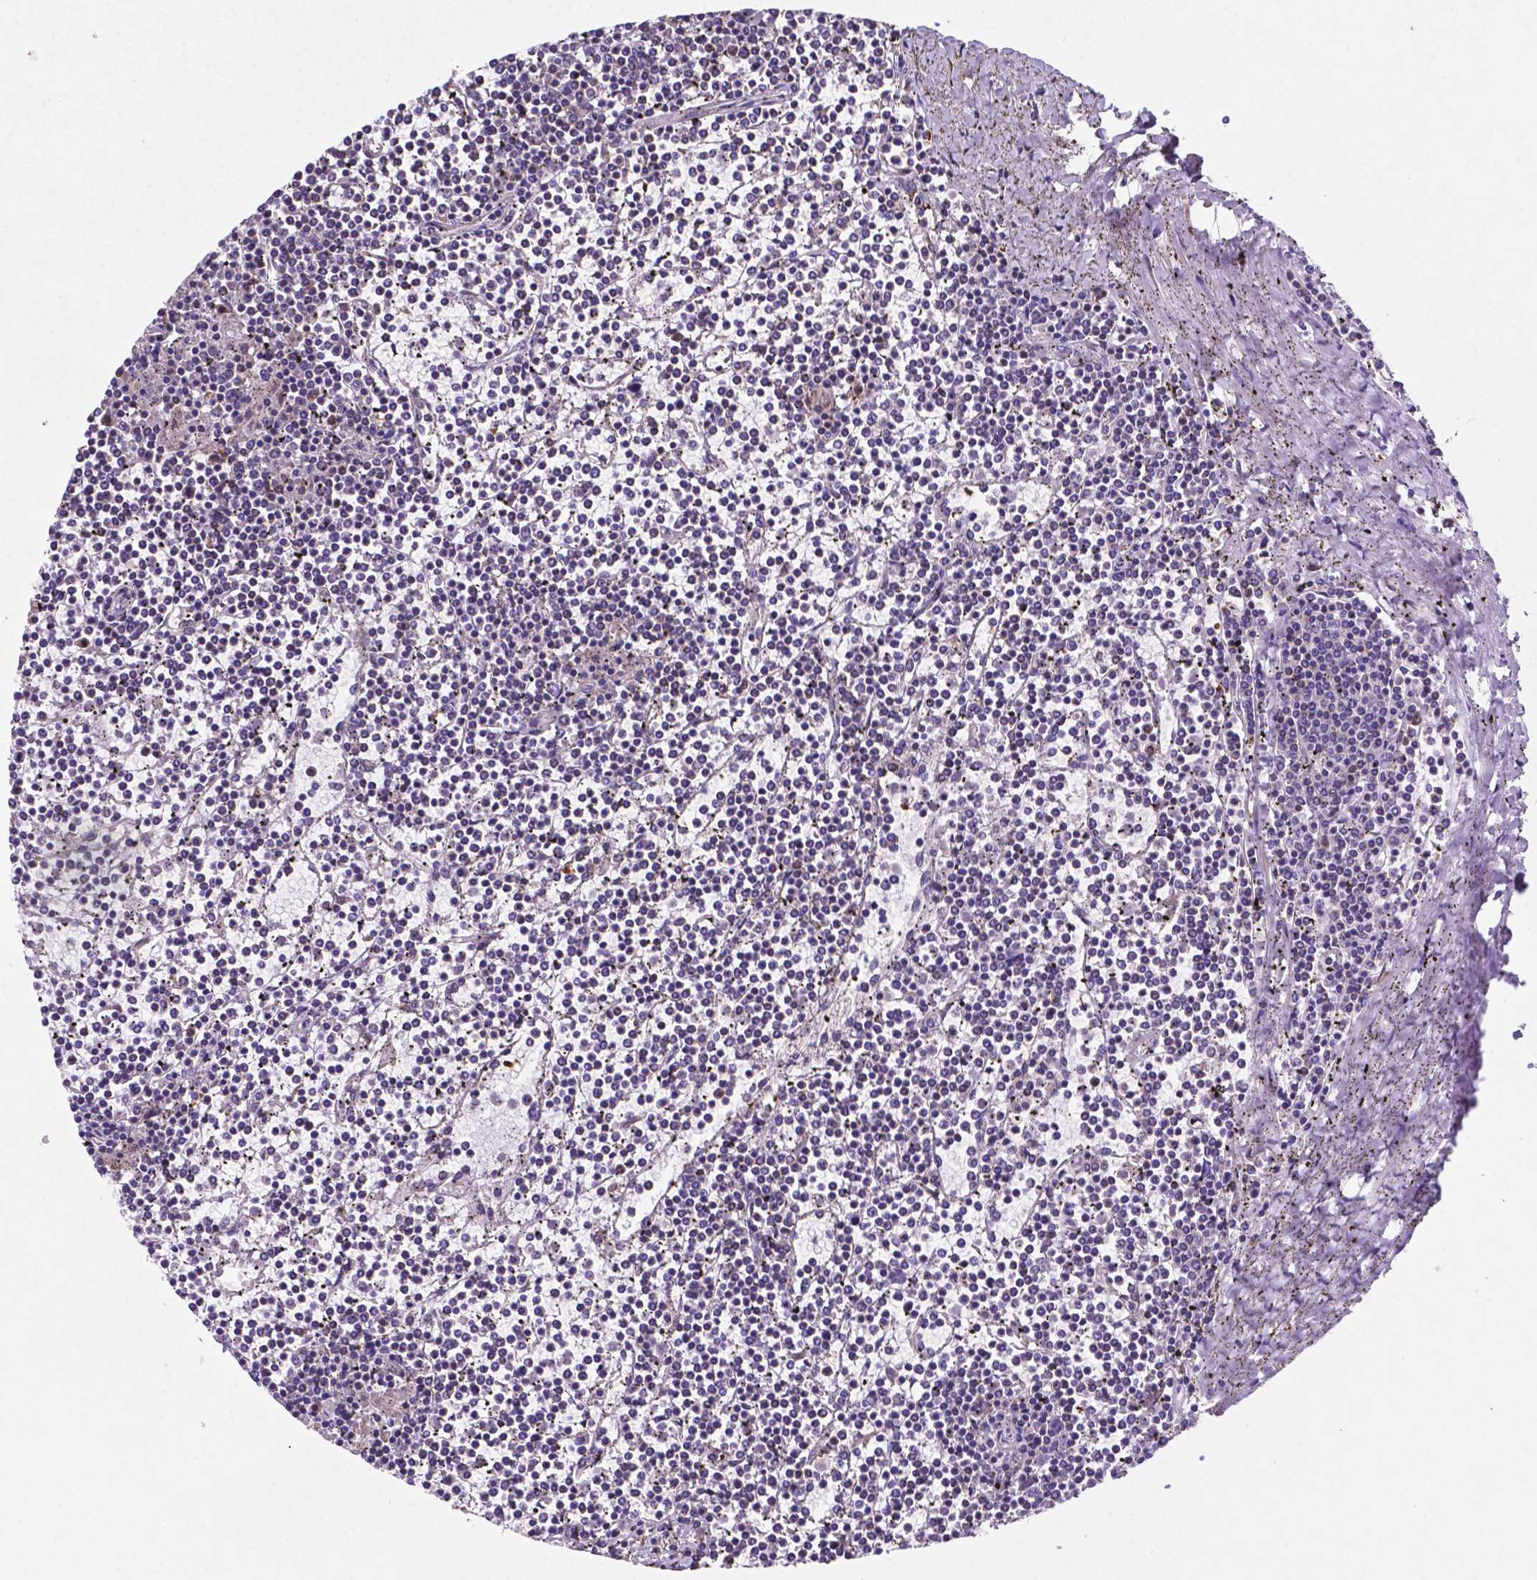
{"staining": {"intensity": "negative", "quantity": "none", "location": "none"}, "tissue": "lymphoma", "cell_type": "Tumor cells", "image_type": "cancer", "snomed": [{"axis": "morphology", "description": "Malignant lymphoma, non-Hodgkin's type, Low grade"}, {"axis": "topography", "description": "Spleen"}], "caption": "Tumor cells are negative for brown protein staining in malignant lymphoma, non-Hodgkin's type (low-grade). Brightfield microscopy of immunohistochemistry (IHC) stained with DAB (brown) and hematoxylin (blue), captured at high magnification.", "gene": "TM4SF20", "patient": {"sex": "female", "age": 19}}